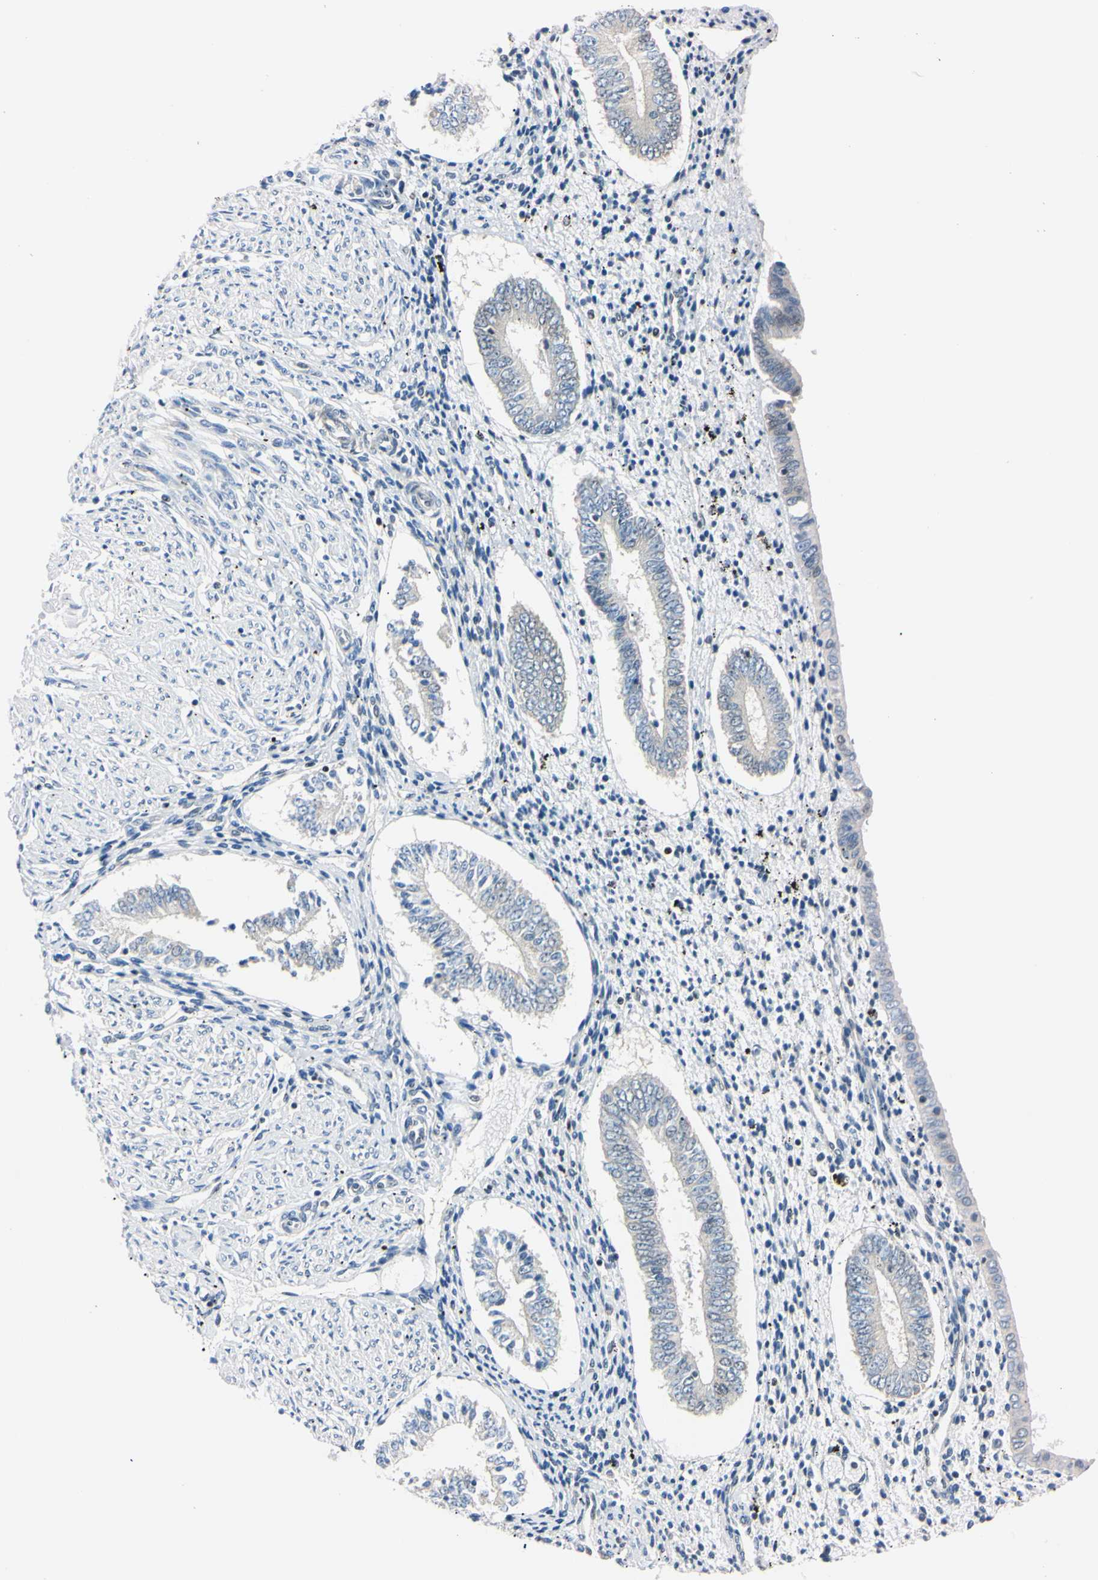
{"staining": {"intensity": "negative", "quantity": "none", "location": "none"}, "tissue": "endometrium", "cell_type": "Cells in endometrial stroma", "image_type": "normal", "snomed": [{"axis": "morphology", "description": "Normal tissue, NOS"}, {"axis": "topography", "description": "Endometrium"}], "caption": "There is no significant expression in cells in endometrial stroma of endometrium. (DAB immunohistochemistry visualized using brightfield microscopy, high magnification).", "gene": "C1orf174", "patient": {"sex": "female", "age": 42}}